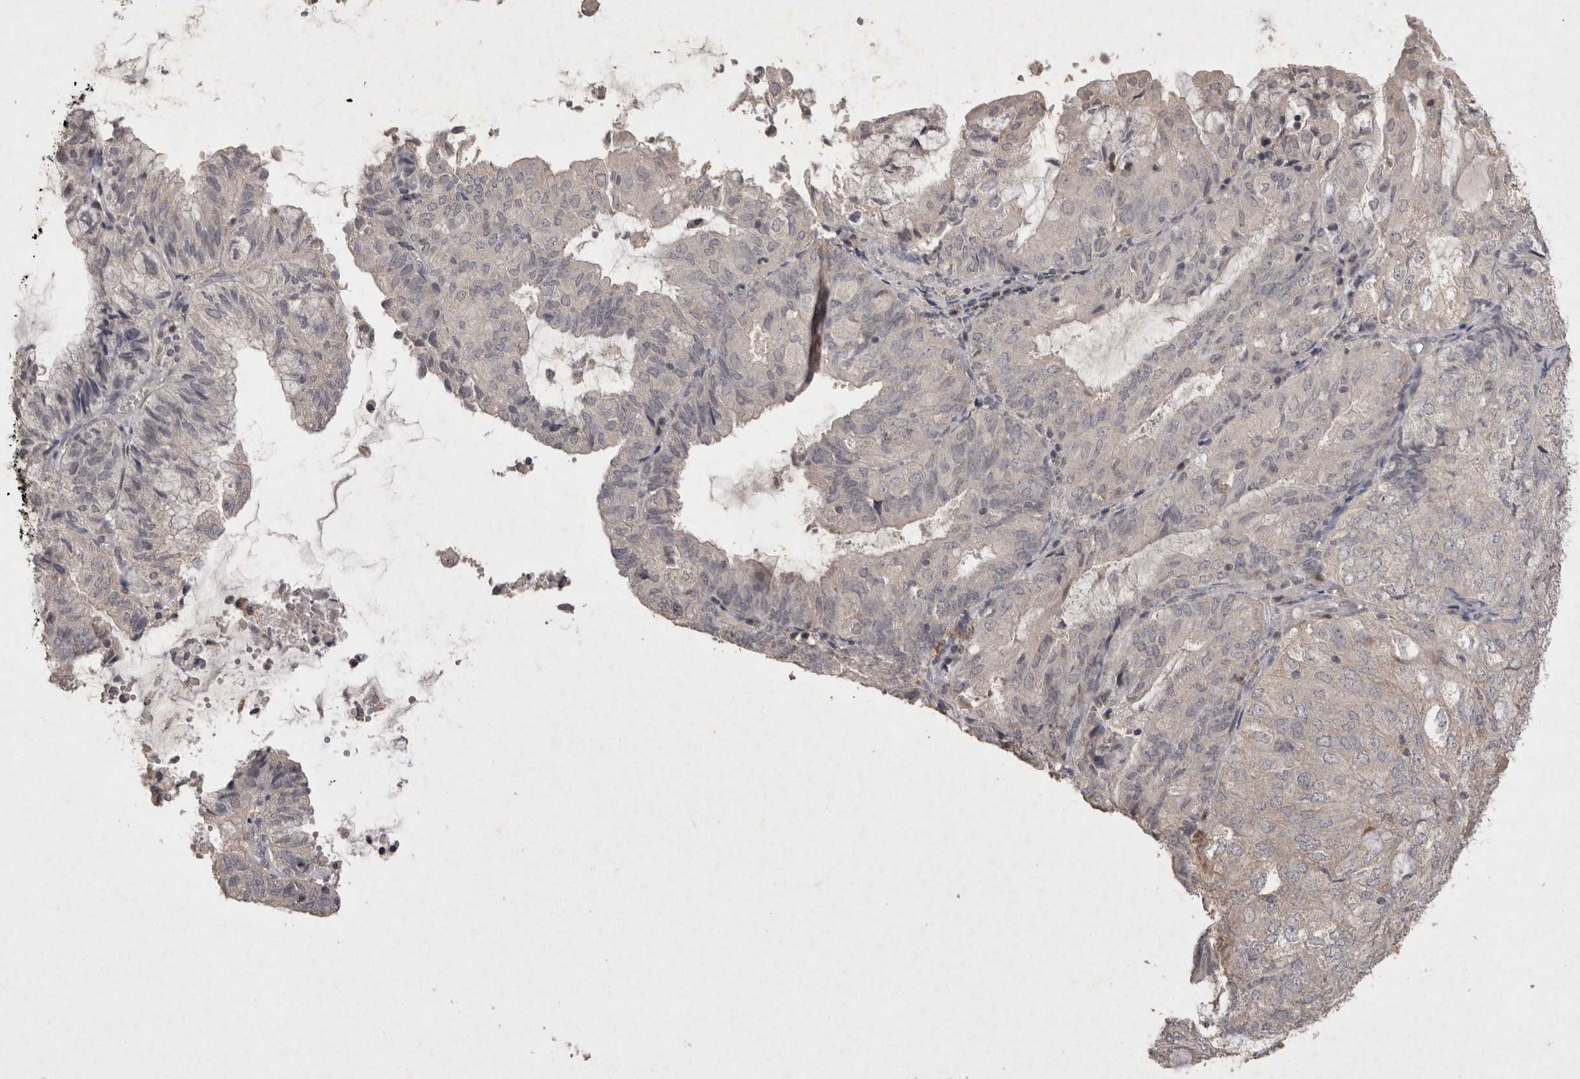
{"staining": {"intensity": "negative", "quantity": "none", "location": "none"}, "tissue": "endometrial cancer", "cell_type": "Tumor cells", "image_type": "cancer", "snomed": [{"axis": "morphology", "description": "Adenocarcinoma, NOS"}, {"axis": "topography", "description": "Endometrium"}], "caption": "Tumor cells are negative for protein expression in human endometrial cancer. The staining was performed using DAB to visualize the protein expression in brown, while the nuclei were stained in blue with hematoxylin (Magnification: 20x).", "gene": "APLNR", "patient": {"sex": "female", "age": 81}}